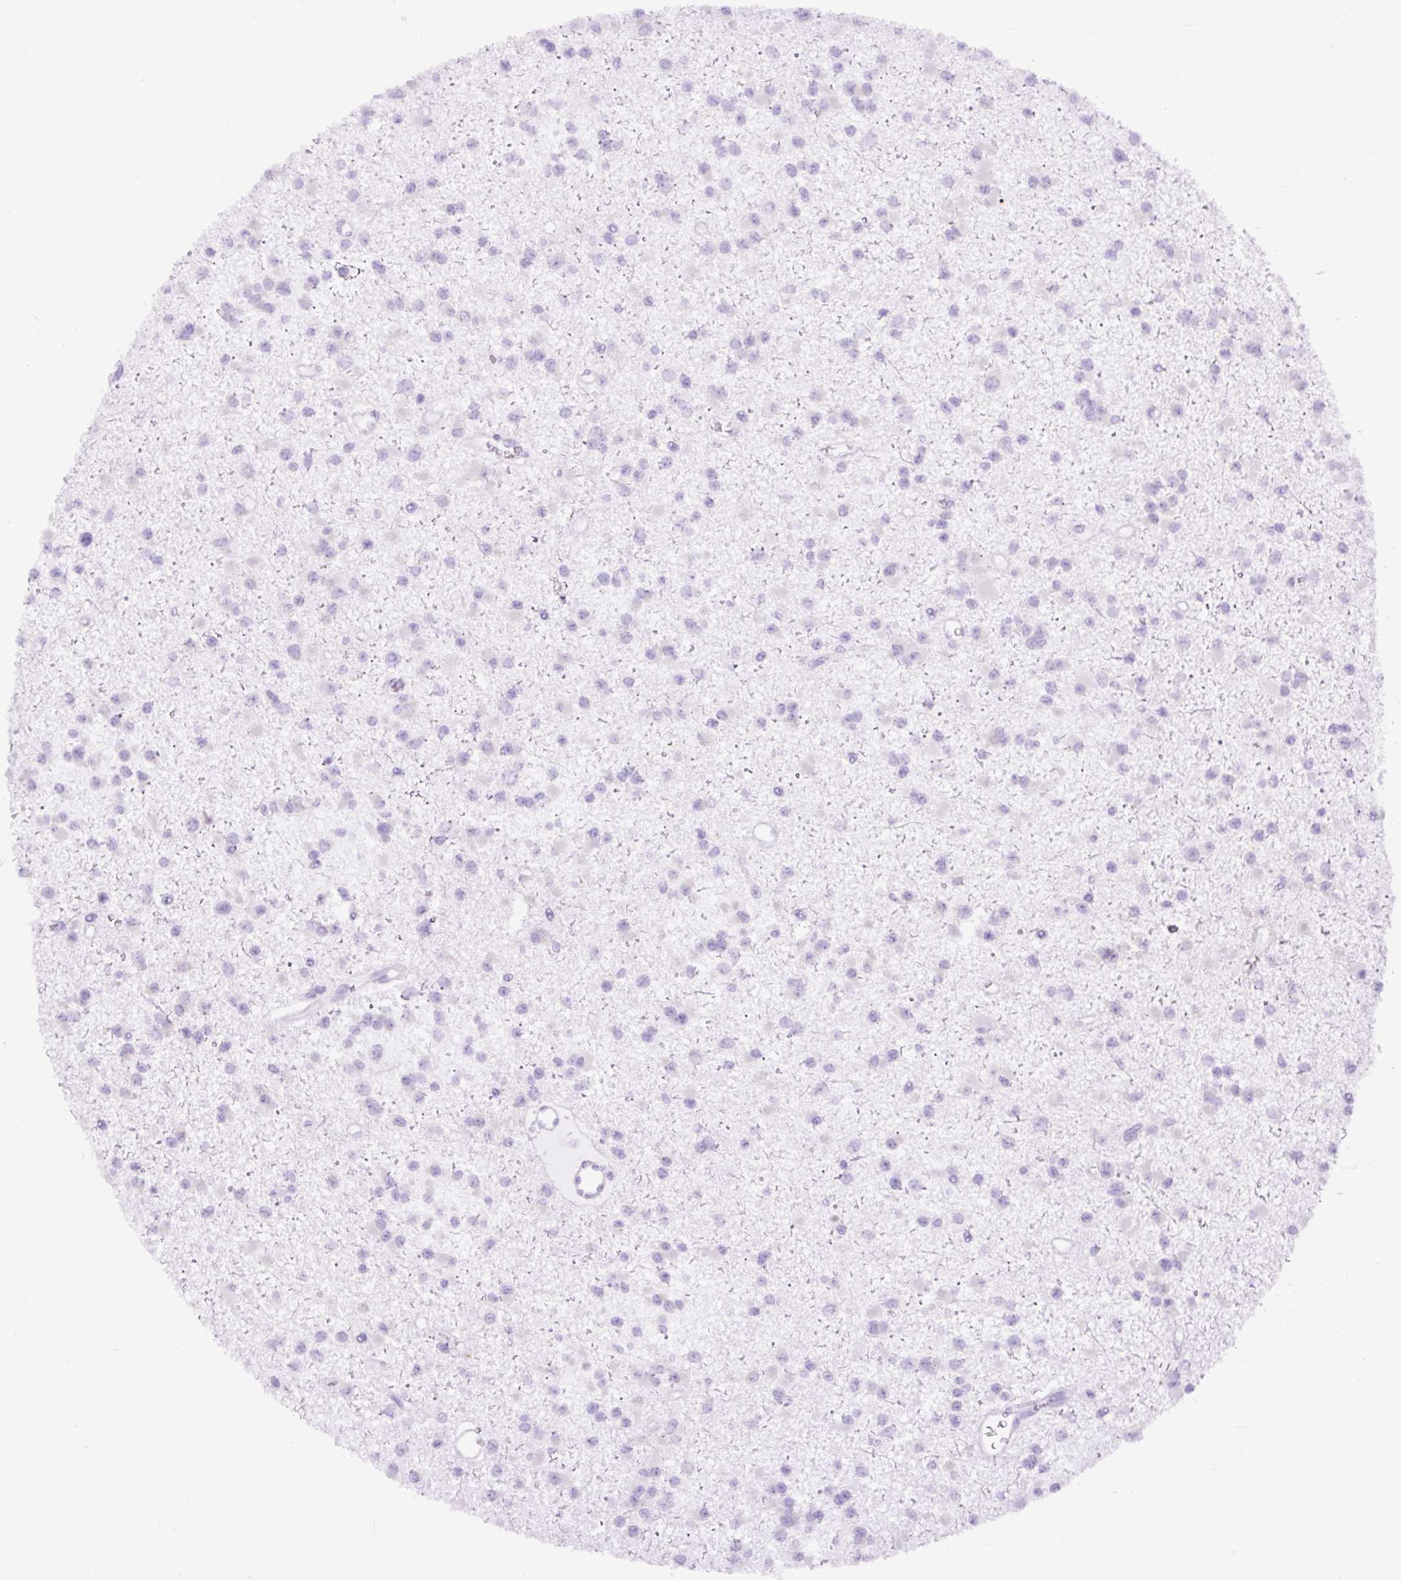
{"staining": {"intensity": "negative", "quantity": "none", "location": "none"}, "tissue": "glioma", "cell_type": "Tumor cells", "image_type": "cancer", "snomed": [{"axis": "morphology", "description": "Glioma, malignant, Low grade"}, {"axis": "topography", "description": "Brain"}], "caption": "Image shows no protein staining in tumor cells of low-grade glioma (malignant) tissue.", "gene": "DDOST", "patient": {"sex": "female", "age": 22}}